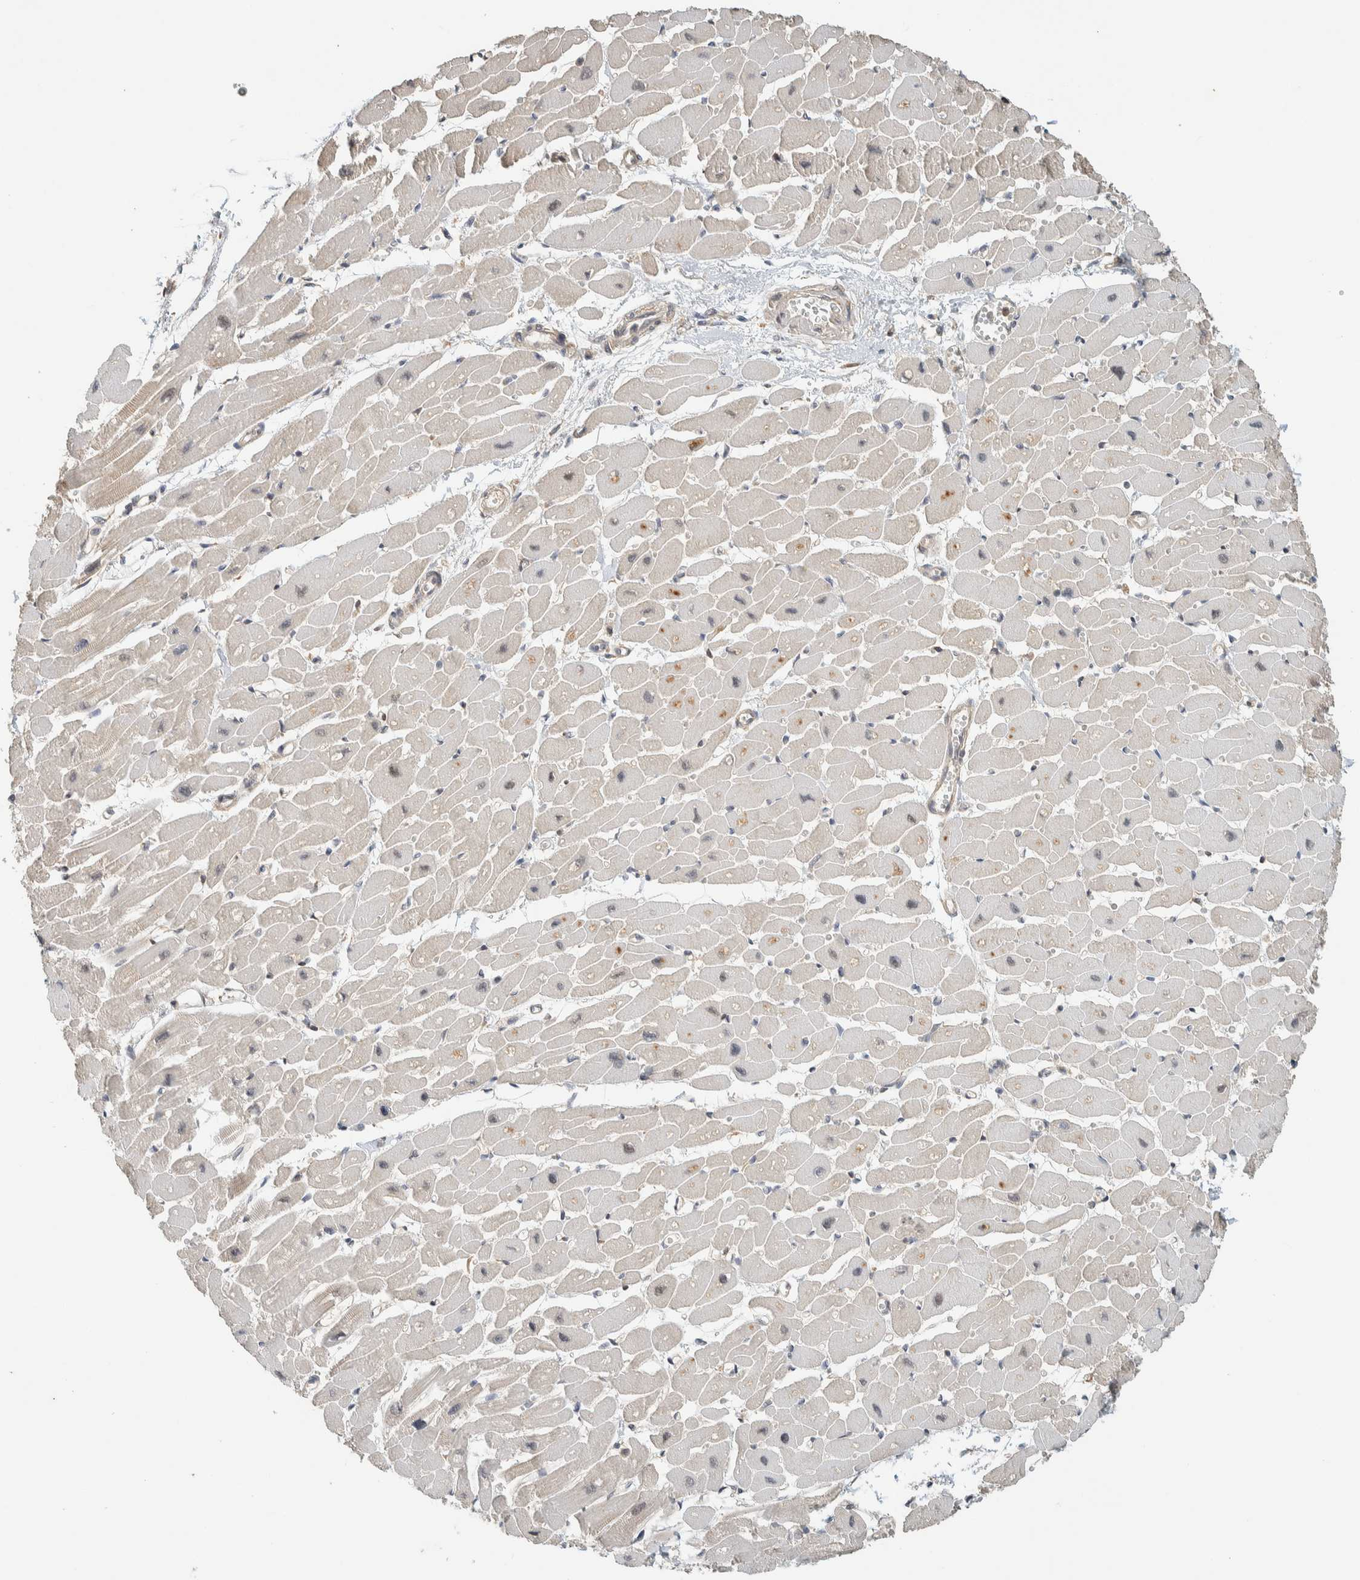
{"staining": {"intensity": "moderate", "quantity": "<25%", "location": "nuclear"}, "tissue": "heart muscle", "cell_type": "Cardiomyocytes", "image_type": "normal", "snomed": [{"axis": "morphology", "description": "Normal tissue, NOS"}, {"axis": "topography", "description": "Heart"}], "caption": "This is an image of immunohistochemistry (IHC) staining of normal heart muscle, which shows moderate positivity in the nuclear of cardiomyocytes.", "gene": "RAB11FIP1", "patient": {"sex": "female", "age": 54}}